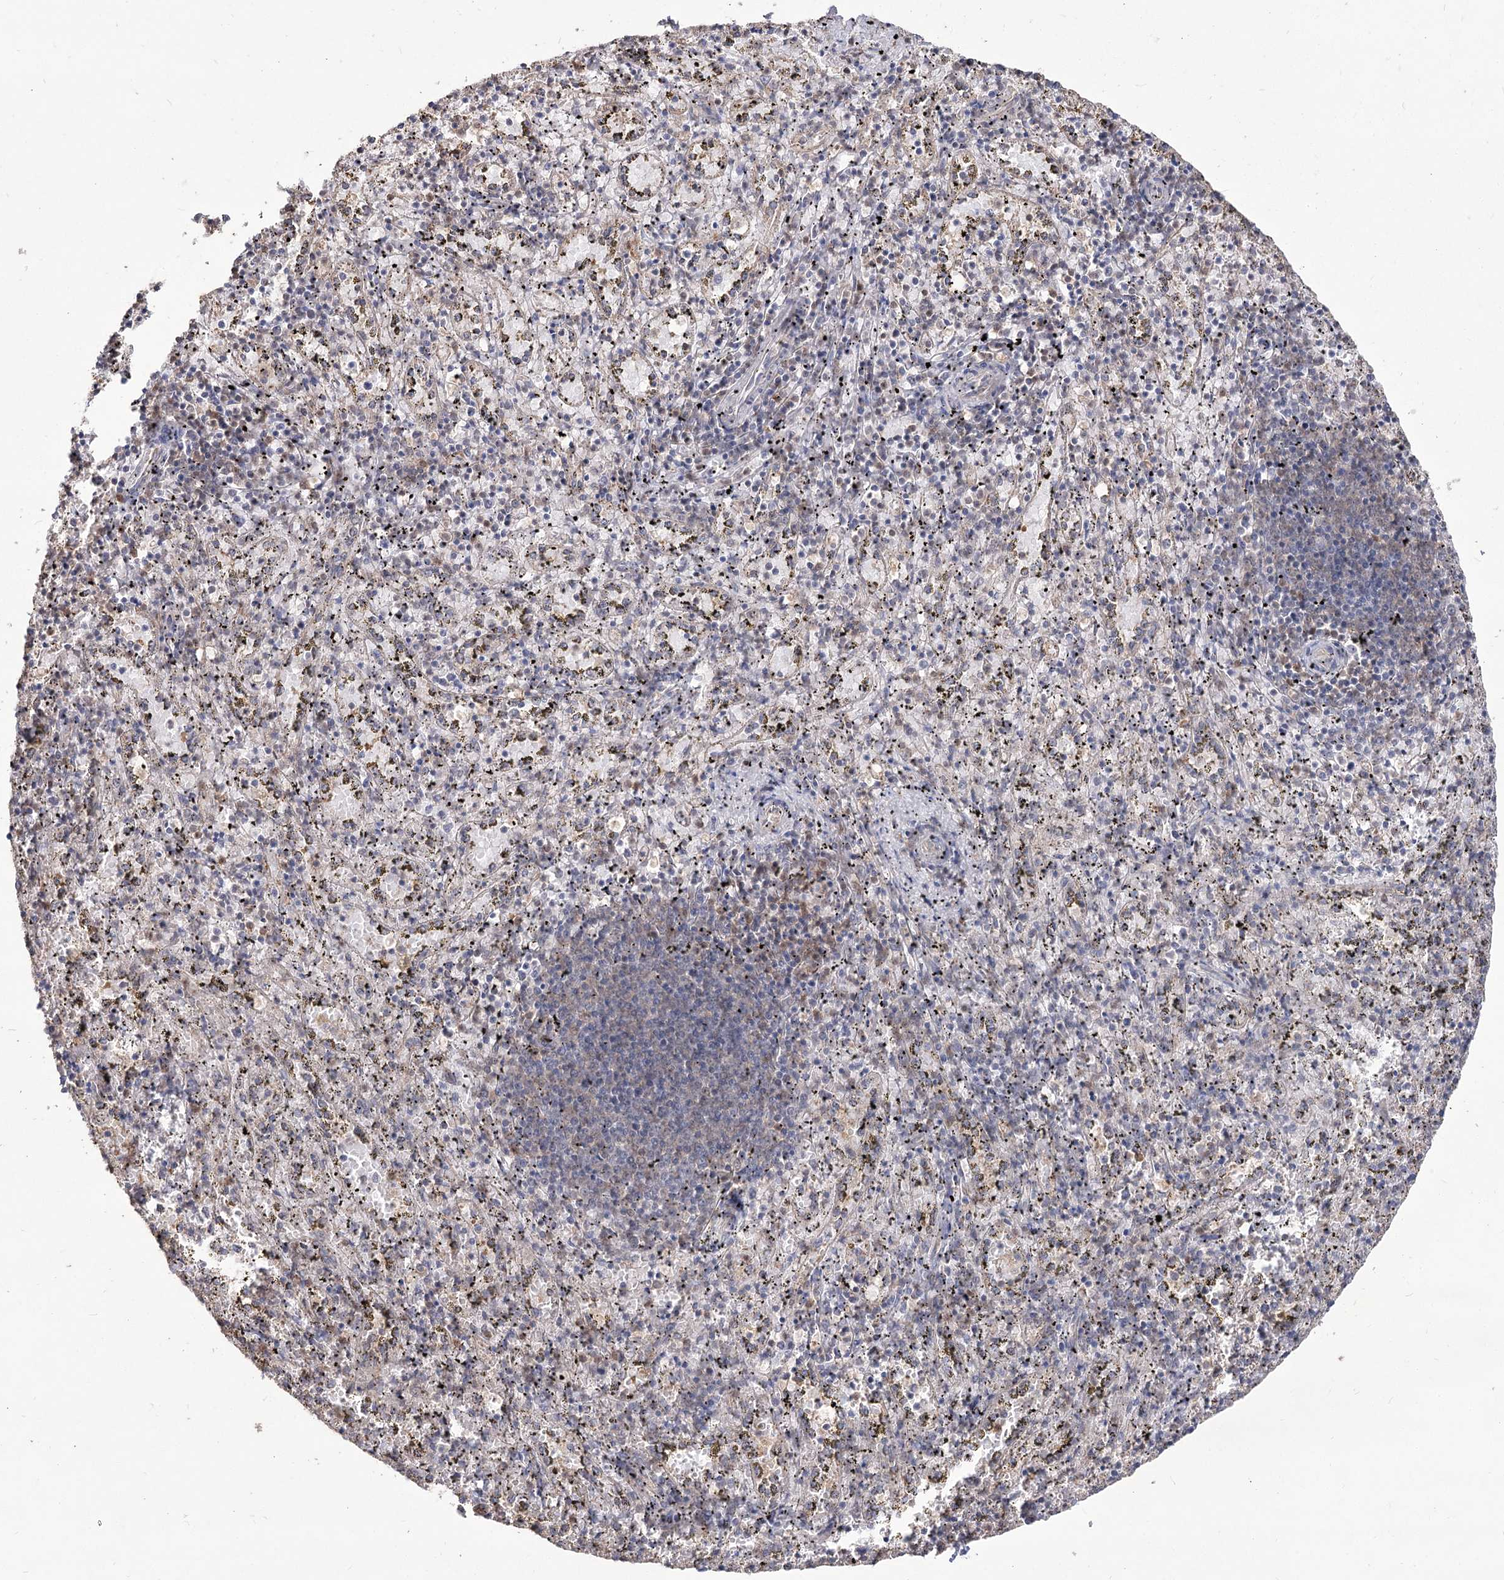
{"staining": {"intensity": "moderate", "quantity": "<25%", "location": "cytoplasmic/membranous"}, "tissue": "spleen", "cell_type": "Cells in red pulp", "image_type": "normal", "snomed": [{"axis": "morphology", "description": "Normal tissue, NOS"}, {"axis": "topography", "description": "Spleen"}], "caption": "Cells in red pulp exhibit moderate cytoplasmic/membranous staining in approximately <25% of cells in benign spleen. (DAB IHC with brightfield microscopy, high magnification).", "gene": "STK17B", "patient": {"sex": "male", "age": 11}}